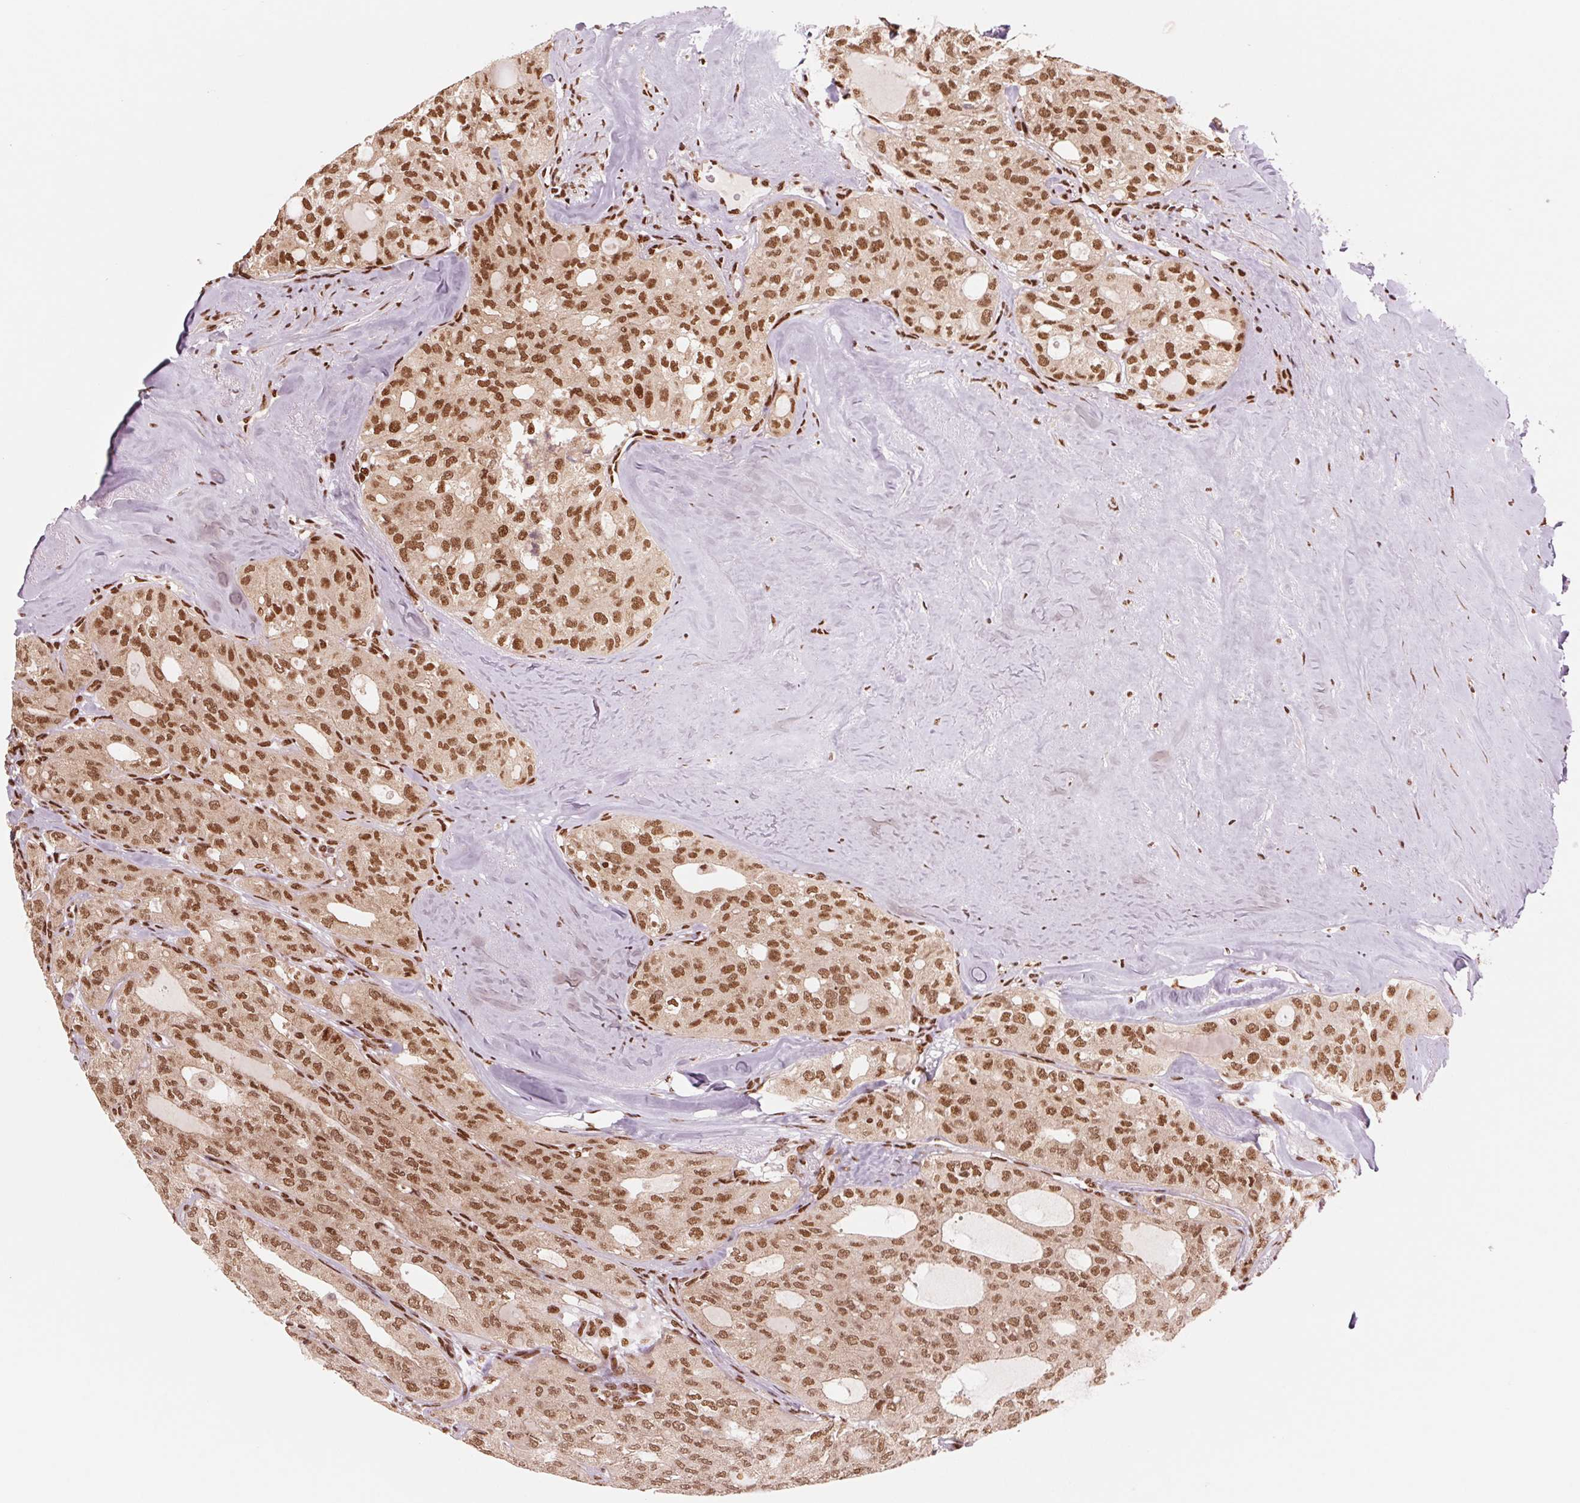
{"staining": {"intensity": "strong", "quantity": ">75%", "location": "nuclear"}, "tissue": "thyroid cancer", "cell_type": "Tumor cells", "image_type": "cancer", "snomed": [{"axis": "morphology", "description": "Follicular adenoma carcinoma, NOS"}, {"axis": "topography", "description": "Thyroid gland"}], "caption": "Immunohistochemical staining of follicular adenoma carcinoma (thyroid) displays high levels of strong nuclear protein staining in about >75% of tumor cells.", "gene": "TTLL9", "patient": {"sex": "male", "age": 75}}